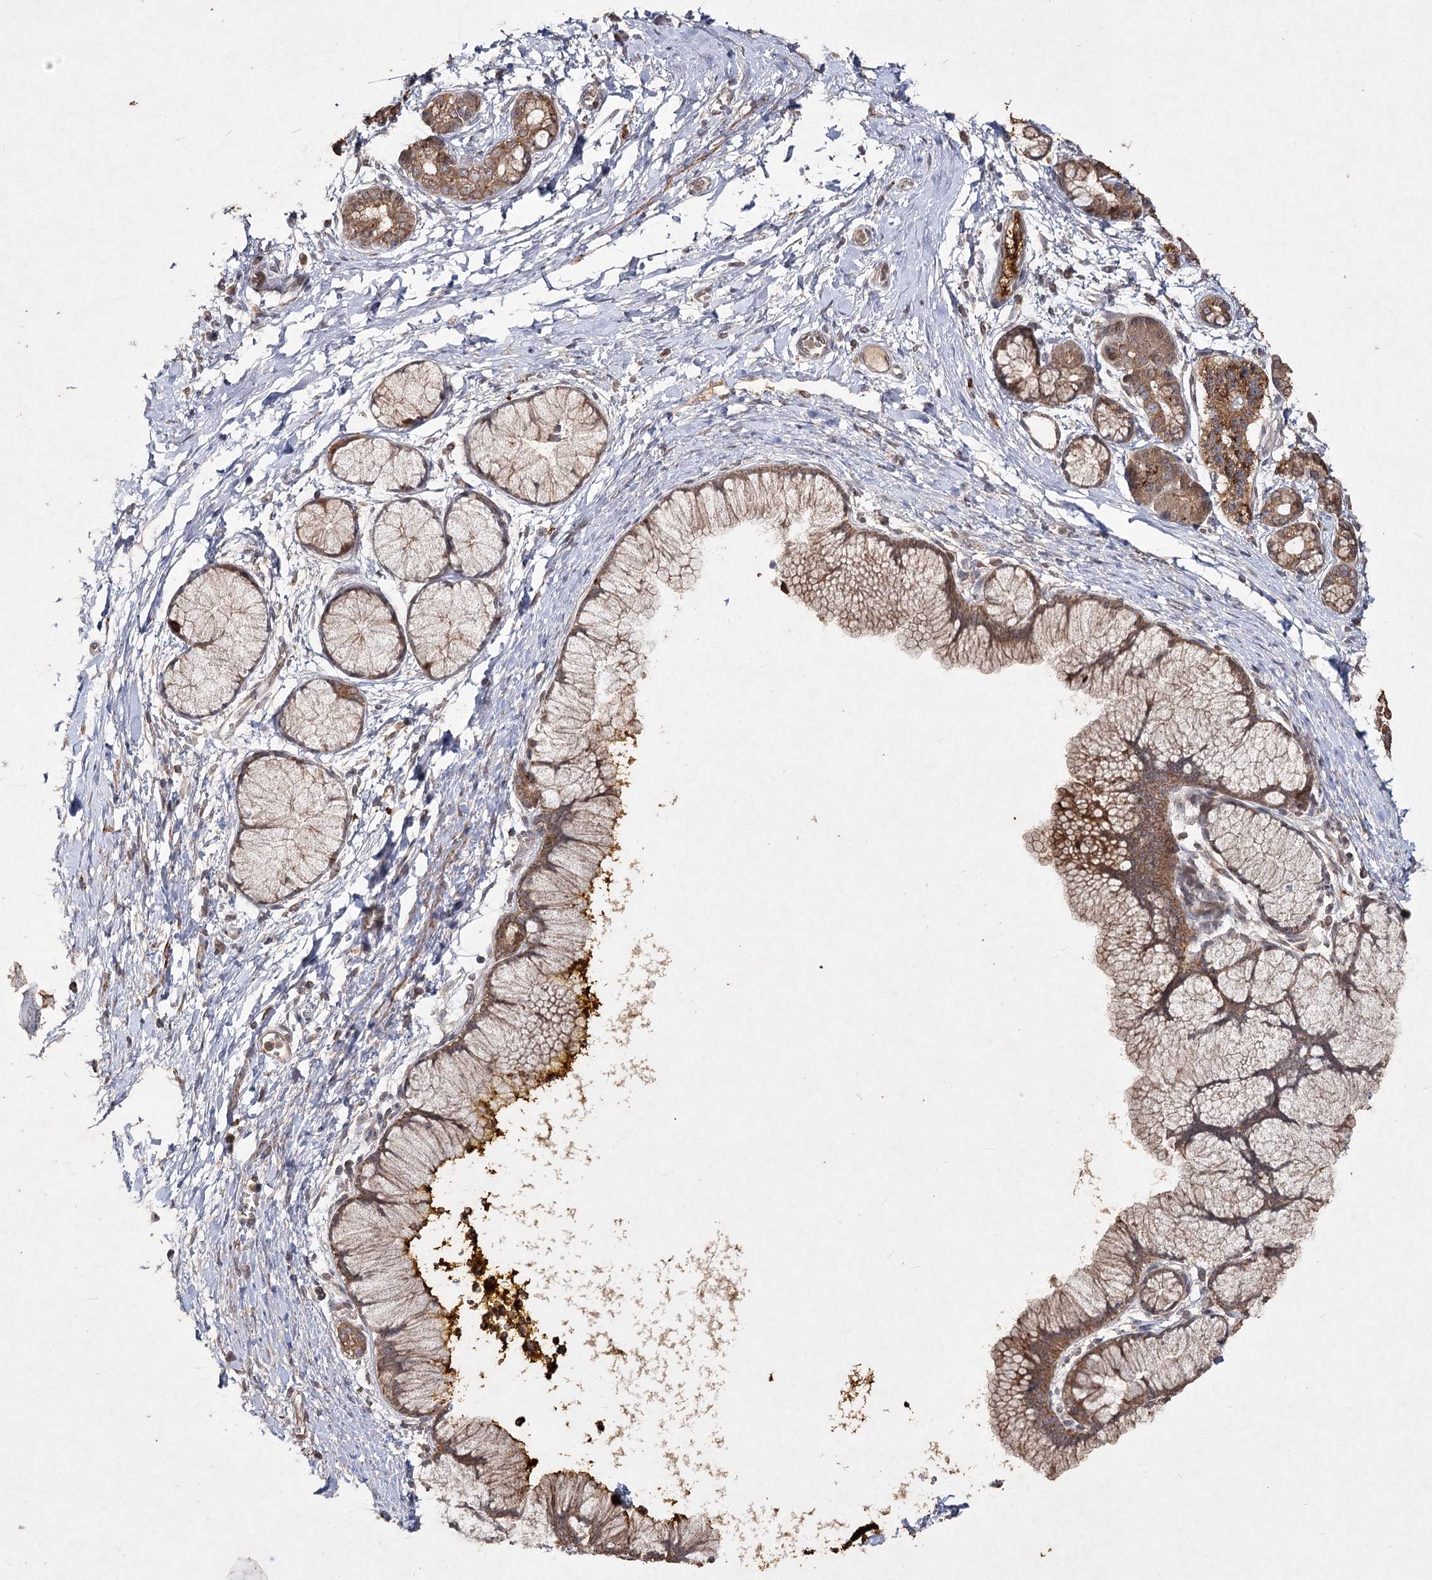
{"staining": {"intensity": "moderate", "quantity": ">75%", "location": "cytoplasmic/membranous"}, "tissue": "pancreatic cancer", "cell_type": "Tumor cells", "image_type": "cancer", "snomed": [{"axis": "morphology", "description": "Adenocarcinoma, NOS"}, {"axis": "topography", "description": "Pancreas"}], "caption": "Pancreatic cancer (adenocarcinoma) tissue shows moderate cytoplasmic/membranous positivity in approximately >75% of tumor cells, visualized by immunohistochemistry.", "gene": "PIK3C2A", "patient": {"sex": "male", "age": 58}}